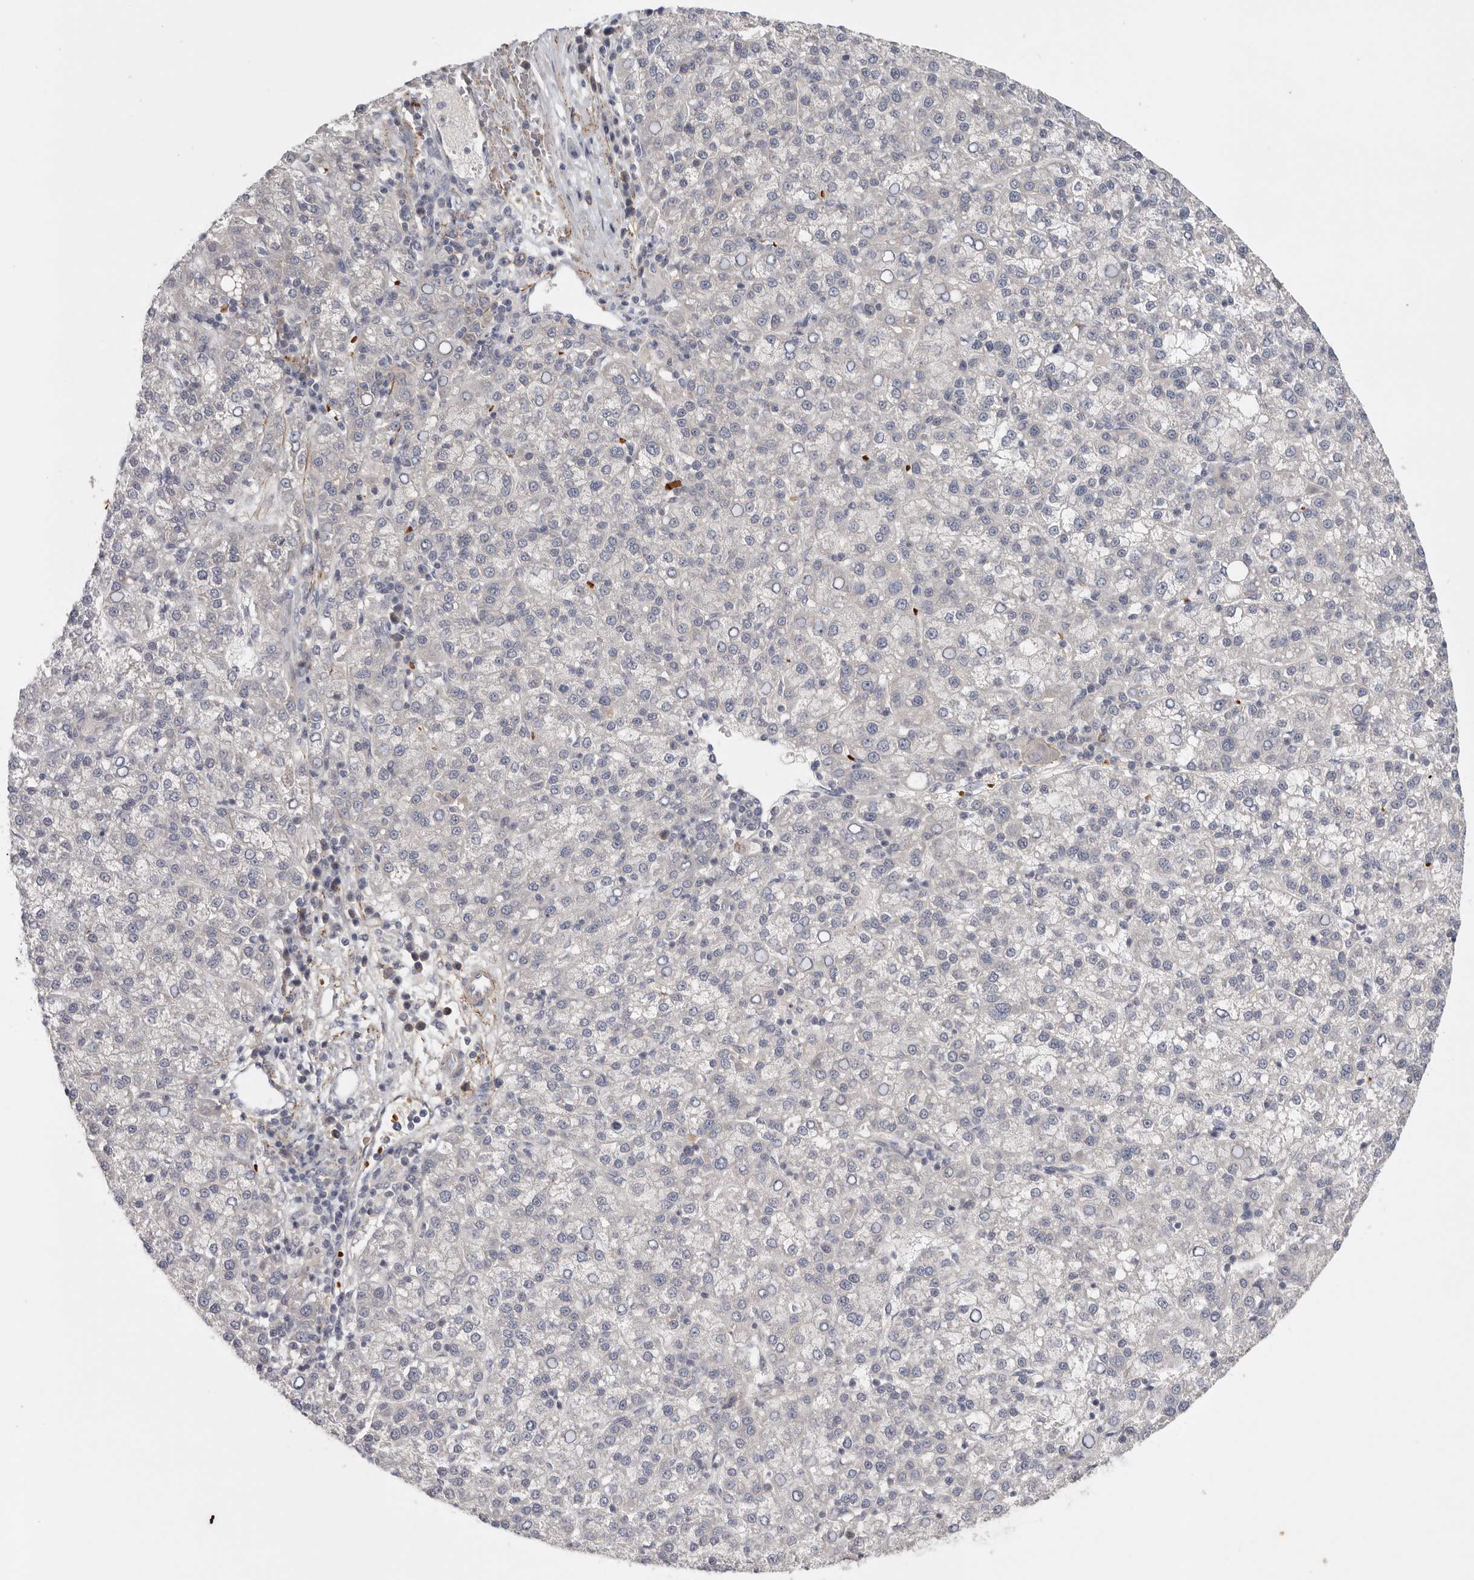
{"staining": {"intensity": "negative", "quantity": "none", "location": "none"}, "tissue": "liver cancer", "cell_type": "Tumor cells", "image_type": "cancer", "snomed": [{"axis": "morphology", "description": "Carcinoma, Hepatocellular, NOS"}, {"axis": "topography", "description": "Liver"}], "caption": "An immunohistochemistry (IHC) histopathology image of liver hepatocellular carcinoma is shown. There is no staining in tumor cells of liver hepatocellular carcinoma.", "gene": "CFAP298", "patient": {"sex": "female", "age": 58}}